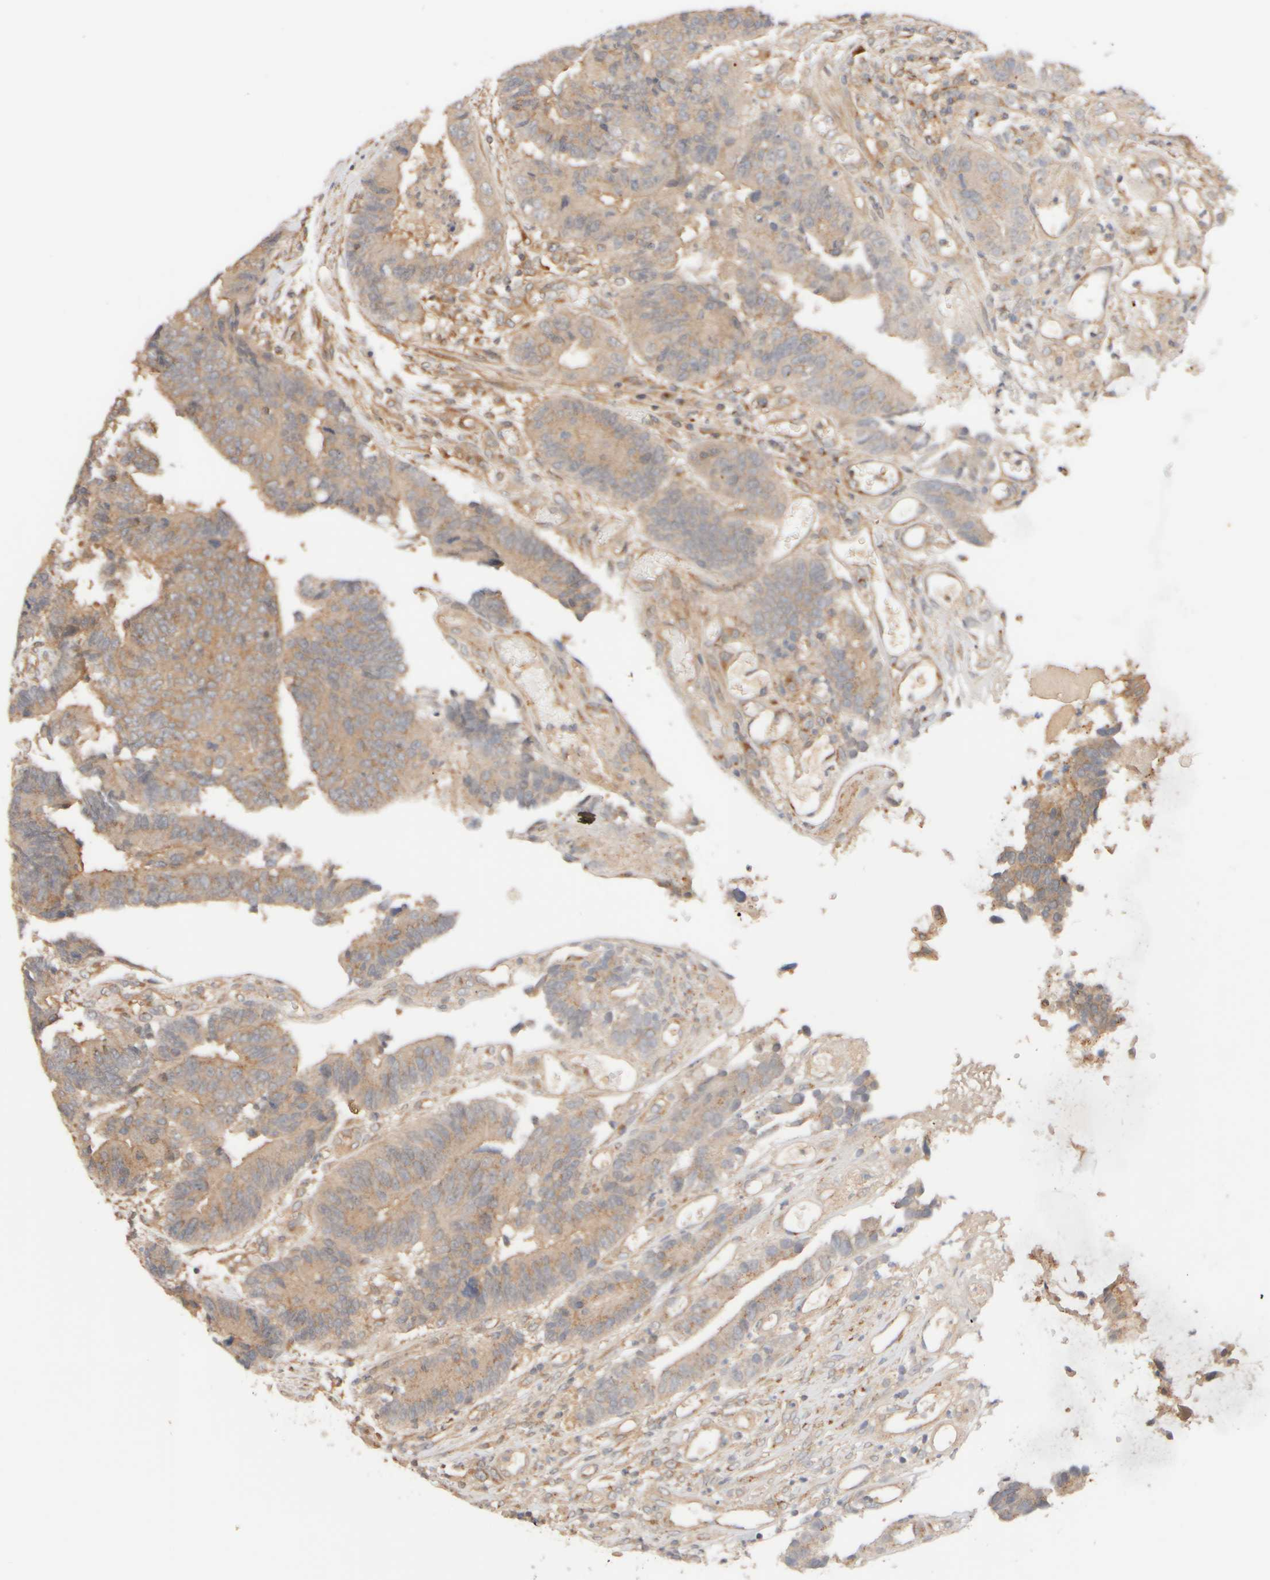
{"staining": {"intensity": "weak", "quantity": ">75%", "location": "cytoplasmic/membranous"}, "tissue": "colorectal cancer", "cell_type": "Tumor cells", "image_type": "cancer", "snomed": [{"axis": "morphology", "description": "Adenocarcinoma, NOS"}, {"axis": "topography", "description": "Rectum"}], "caption": "A photomicrograph of colorectal cancer stained for a protein demonstrates weak cytoplasmic/membranous brown staining in tumor cells.", "gene": "RABEP1", "patient": {"sex": "male", "age": 84}}